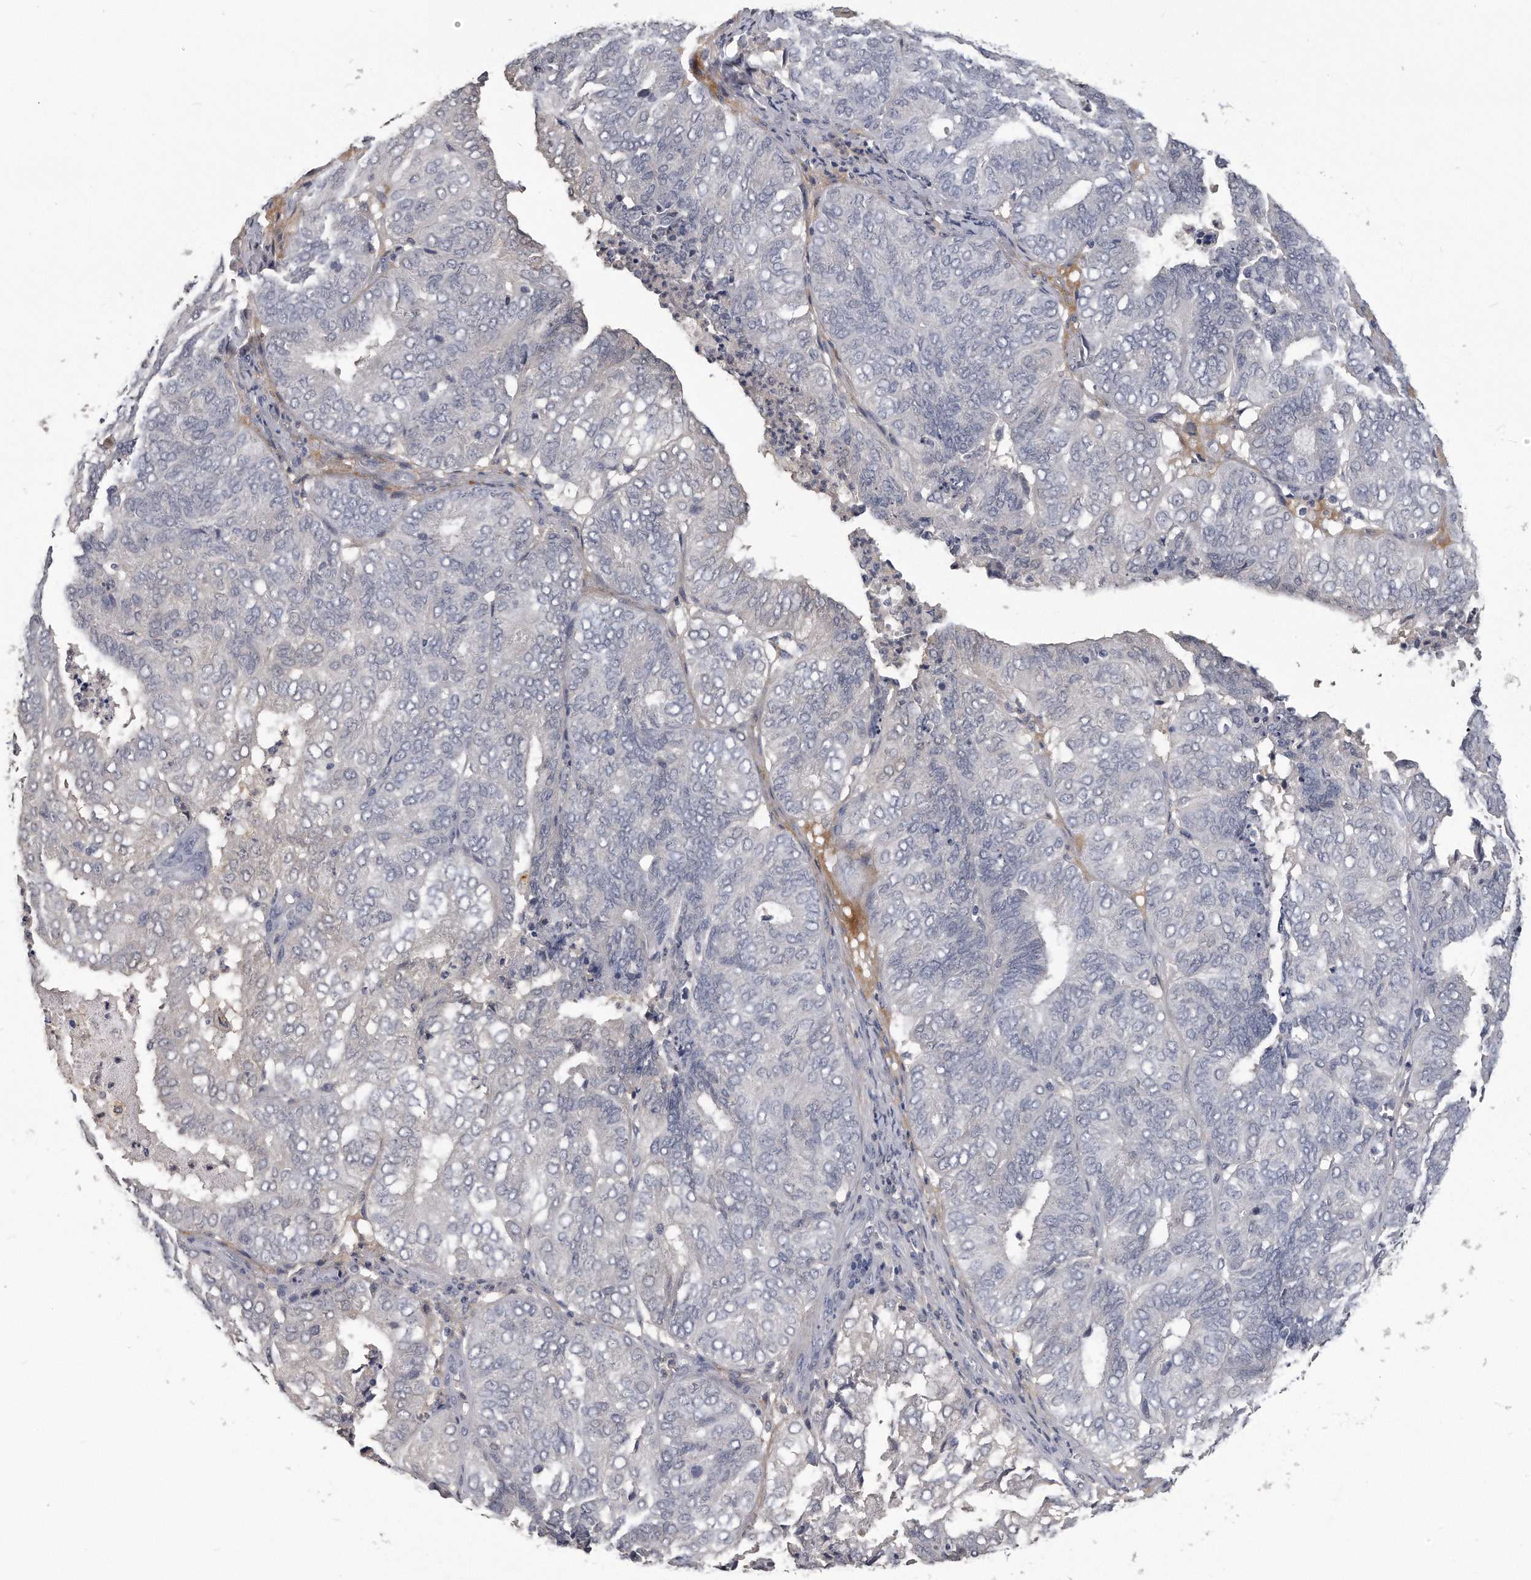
{"staining": {"intensity": "negative", "quantity": "none", "location": "none"}, "tissue": "endometrial cancer", "cell_type": "Tumor cells", "image_type": "cancer", "snomed": [{"axis": "morphology", "description": "Adenocarcinoma, NOS"}, {"axis": "topography", "description": "Uterus"}], "caption": "IHC histopathology image of neoplastic tissue: human endometrial adenocarcinoma stained with DAB (3,3'-diaminobenzidine) exhibits no significant protein expression in tumor cells.", "gene": "PDXK", "patient": {"sex": "female", "age": 60}}